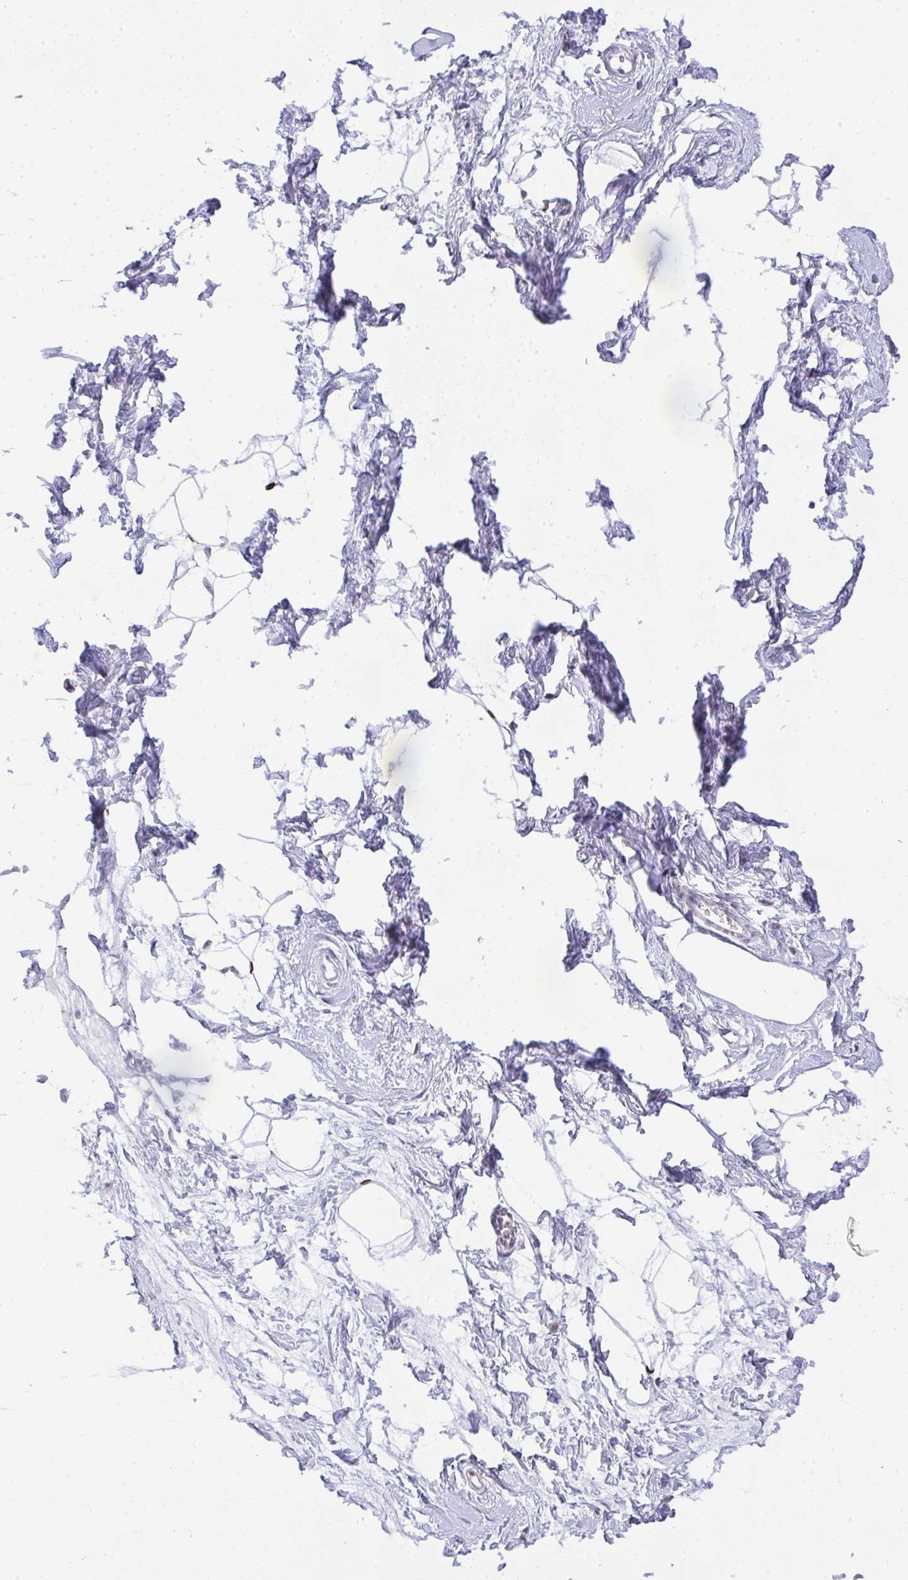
{"staining": {"intensity": "negative", "quantity": "none", "location": "none"}, "tissue": "breast", "cell_type": "Adipocytes", "image_type": "normal", "snomed": [{"axis": "morphology", "description": "Normal tissue, NOS"}, {"axis": "topography", "description": "Breast"}], "caption": "Image shows no protein expression in adipocytes of benign breast.", "gene": "BBX", "patient": {"sex": "female", "age": 45}}